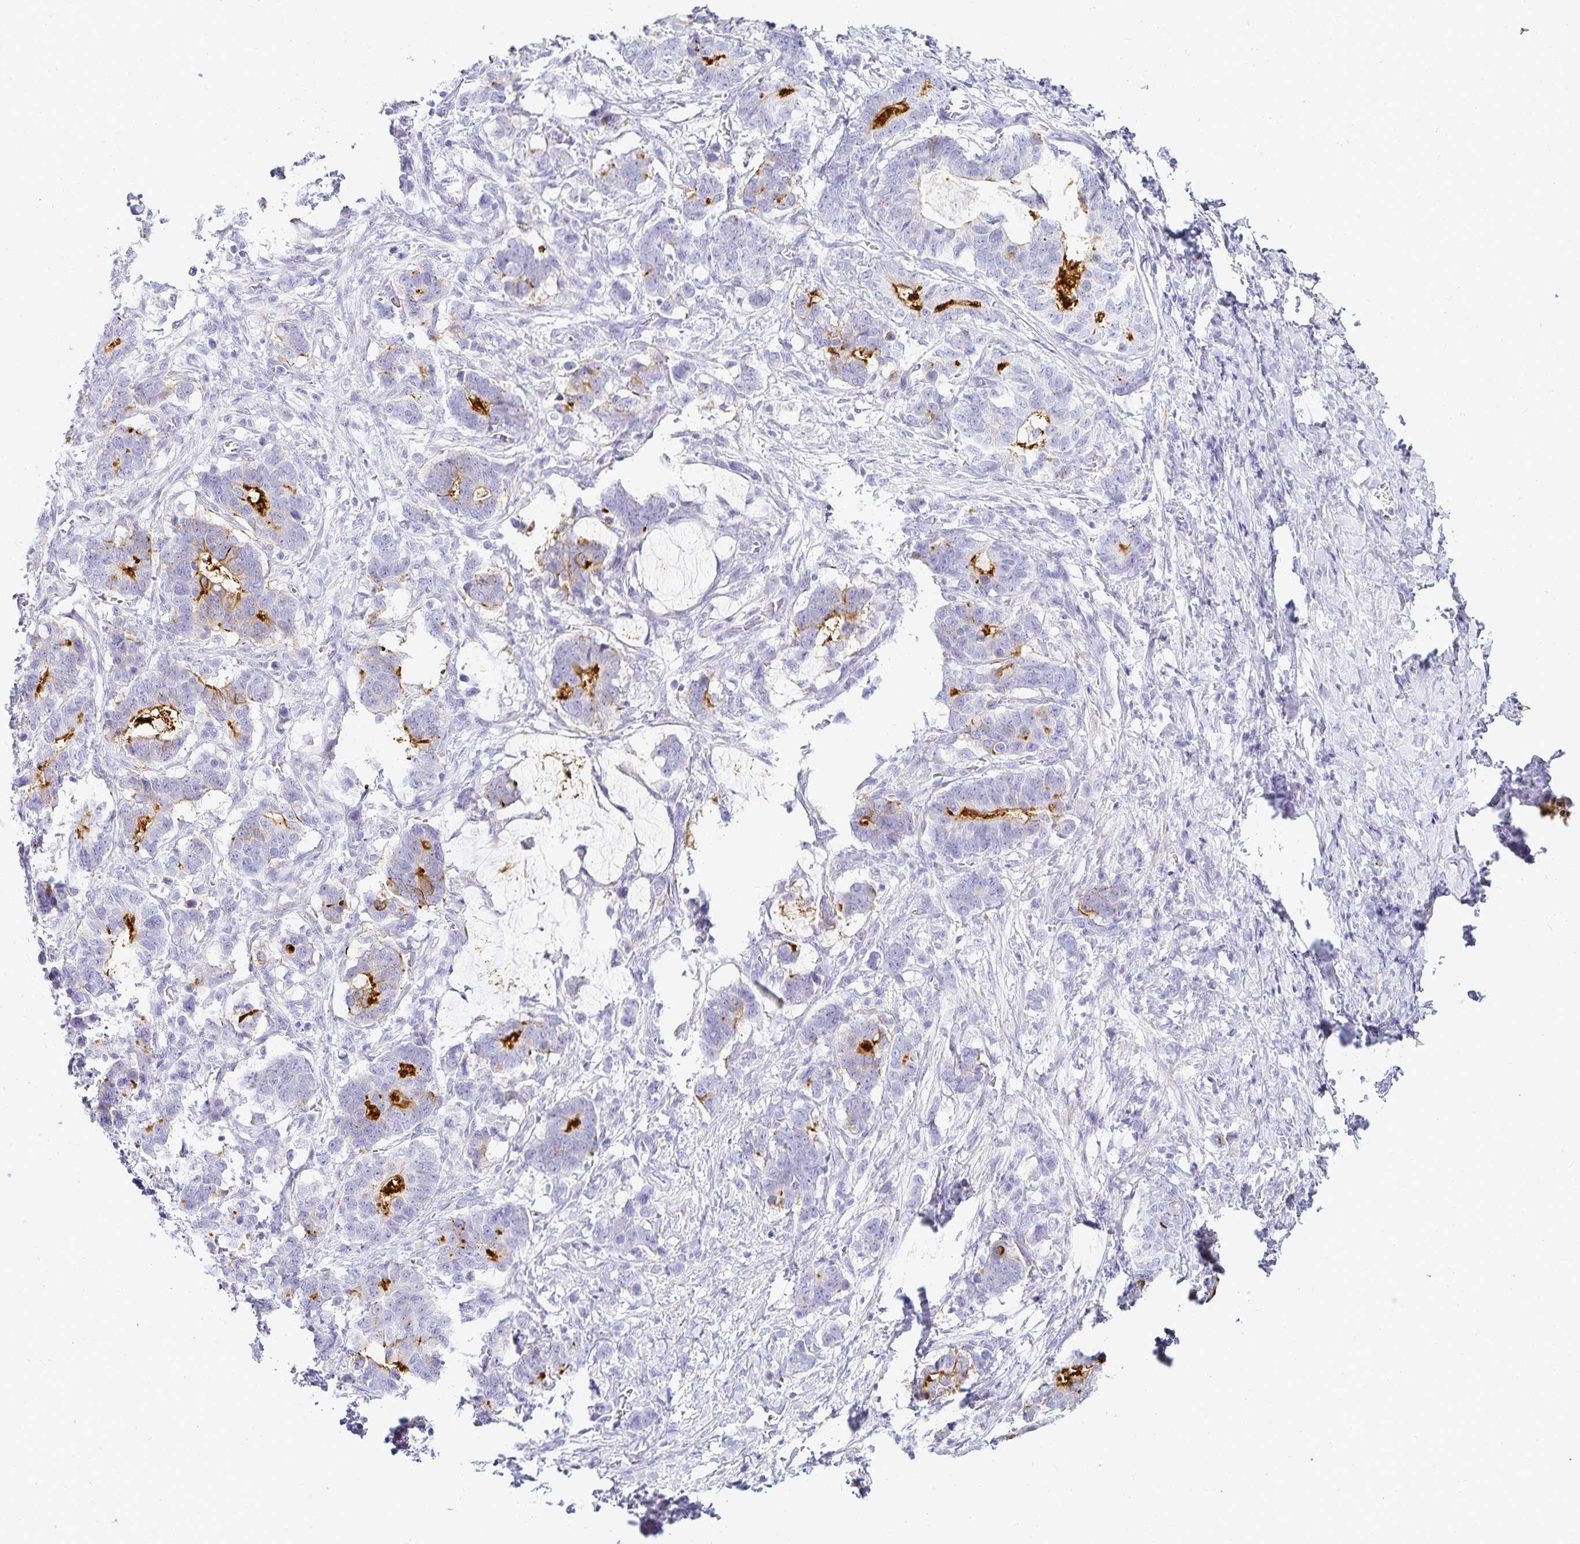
{"staining": {"intensity": "strong", "quantity": "25%-75%", "location": "cytoplasmic/membranous"}, "tissue": "stomach cancer", "cell_type": "Tumor cells", "image_type": "cancer", "snomed": [{"axis": "morphology", "description": "Normal tissue, NOS"}, {"axis": "morphology", "description": "Adenocarcinoma, NOS"}, {"axis": "topography", "description": "Stomach"}], "caption": "IHC of stomach adenocarcinoma reveals high levels of strong cytoplasmic/membranous expression in approximately 25%-75% of tumor cells. (DAB IHC, brown staining for protein, blue staining for nuclei).", "gene": "GP2", "patient": {"sex": "female", "age": 64}}